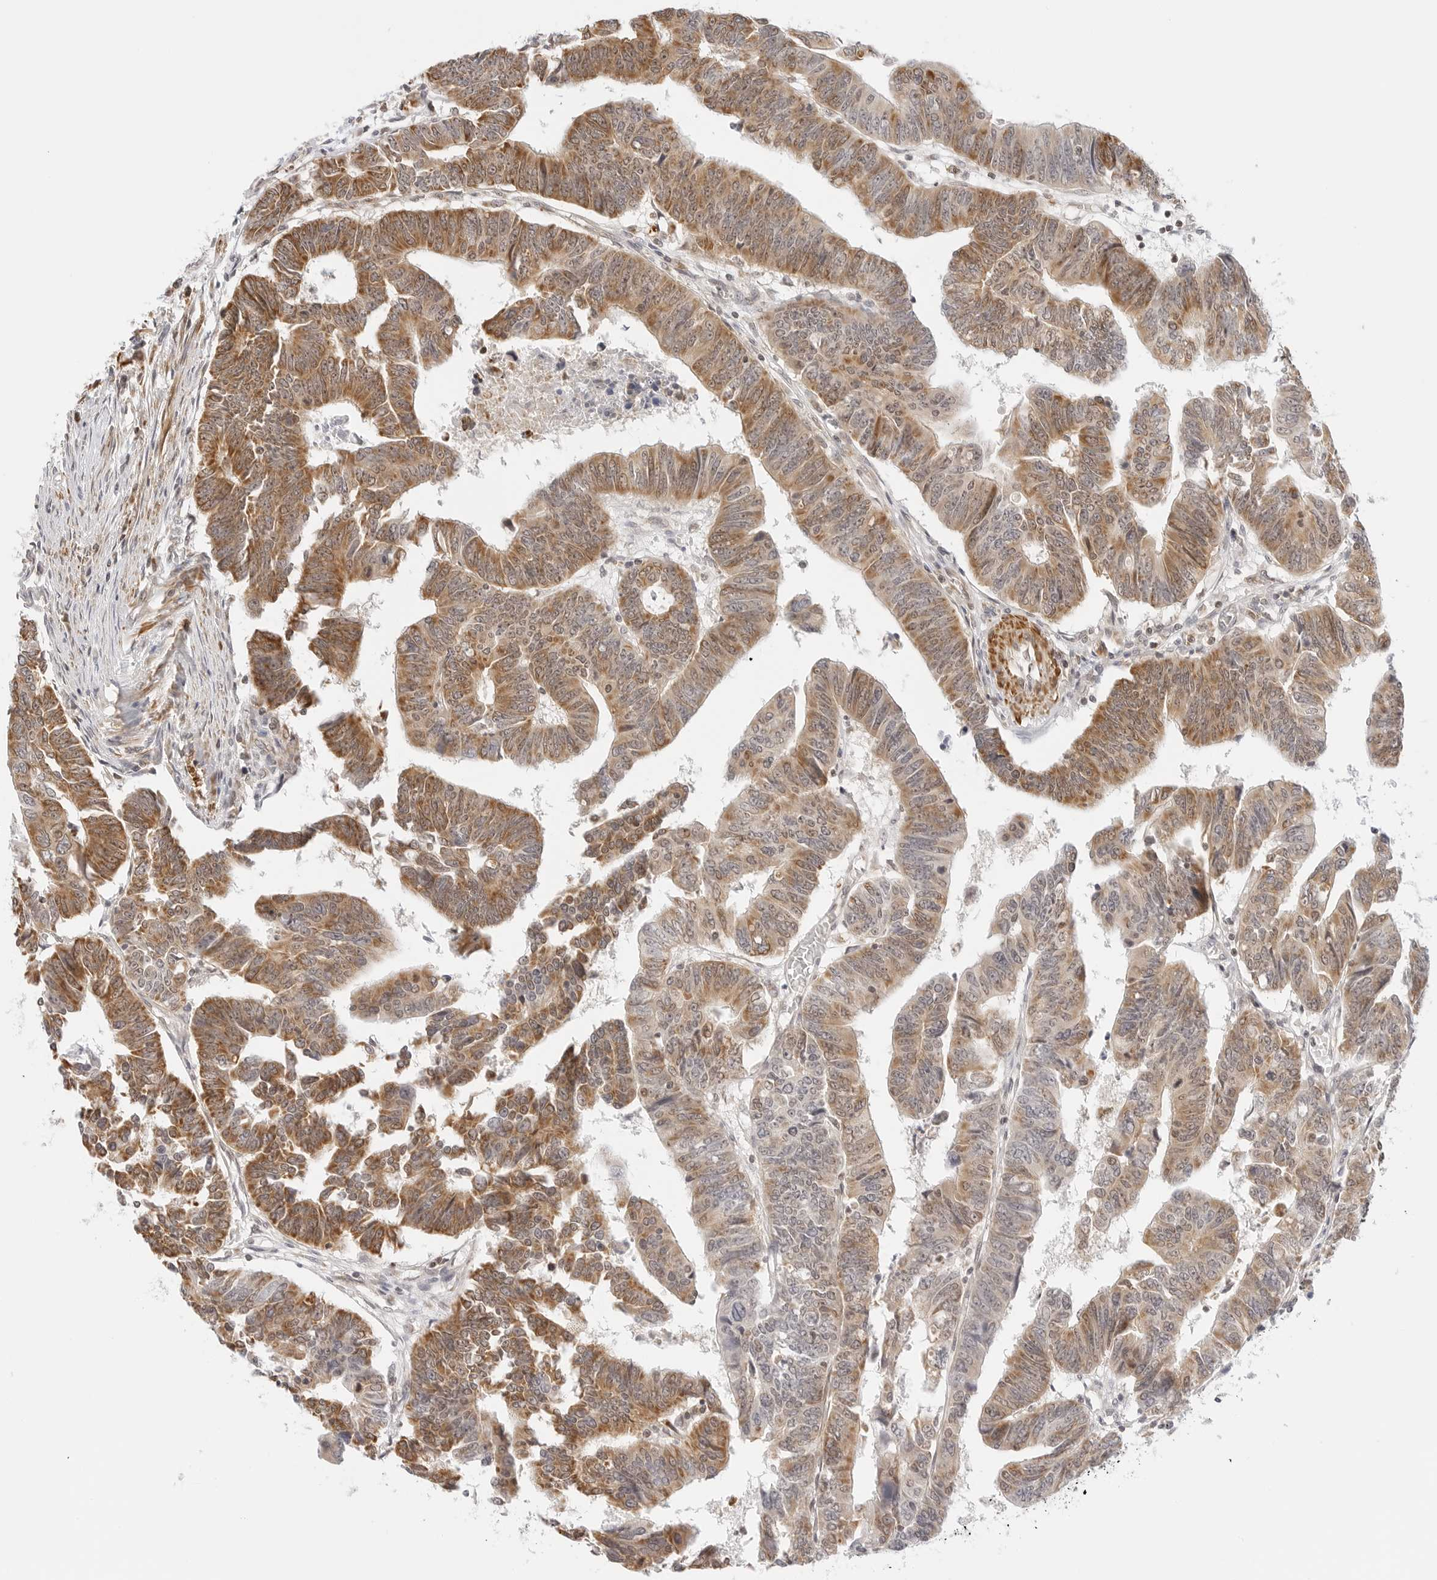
{"staining": {"intensity": "moderate", "quantity": ">75%", "location": "cytoplasmic/membranous,nuclear"}, "tissue": "colorectal cancer", "cell_type": "Tumor cells", "image_type": "cancer", "snomed": [{"axis": "morphology", "description": "Adenocarcinoma, NOS"}, {"axis": "topography", "description": "Rectum"}], "caption": "A medium amount of moderate cytoplasmic/membranous and nuclear positivity is identified in about >75% of tumor cells in adenocarcinoma (colorectal) tissue. The protein of interest is stained brown, and the nuclei are stained in blue (DAB IHC with brightfield microscopy, high magnification).", "gene": "GORAB", "patient": {"sex": "female", "age": 65}}